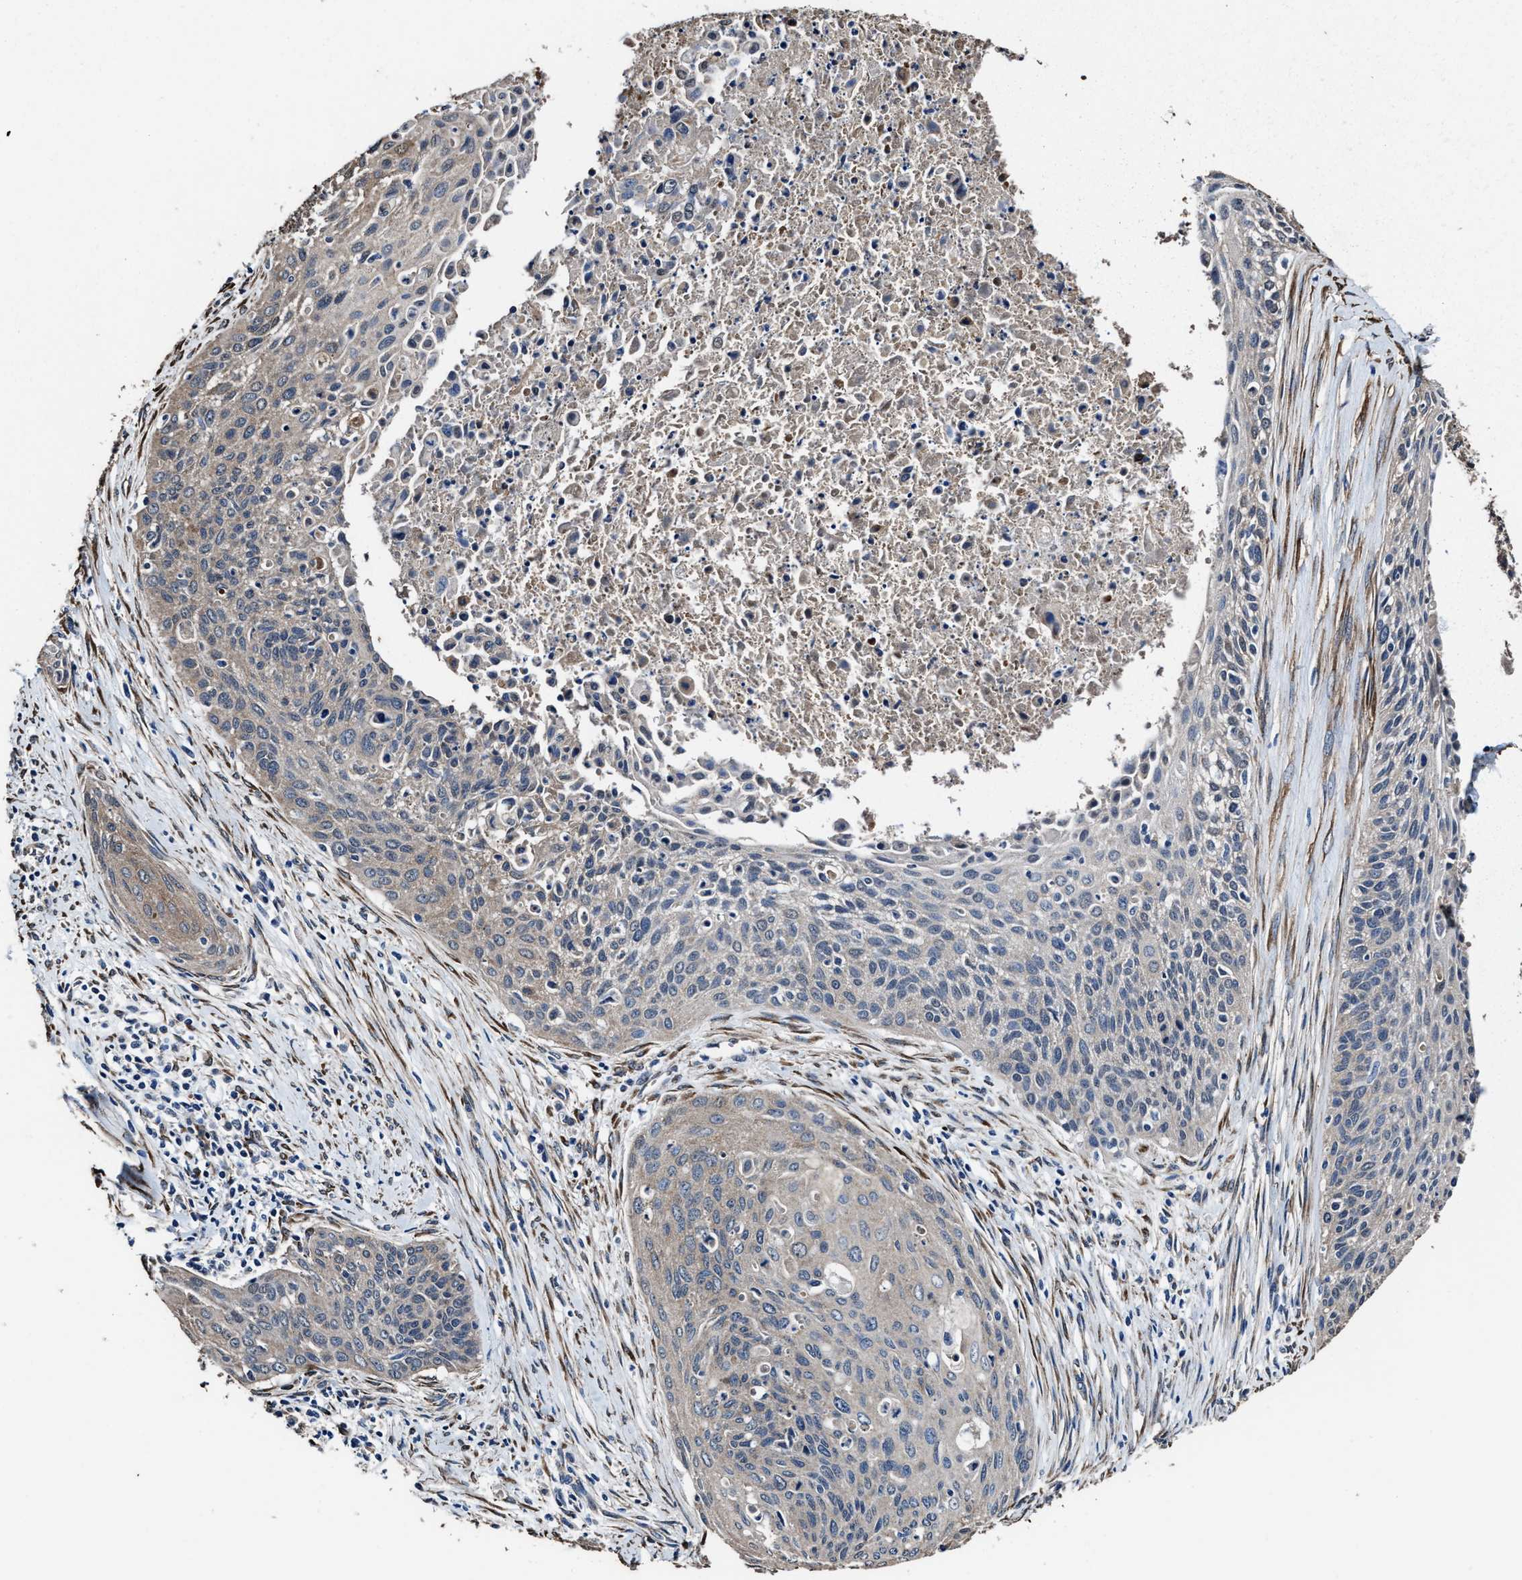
{"staining": {"intensity": "weak", "quantity": "<25%", "location": "cytoplasmic/membranous"}, "tissue": "cervical cancer", "cell_type": "Tumor cells", "image_type": "cancer", "snomed": [{"axis": "morphology", "description": "Squamous cell carcinoma, NOS"}, {"axis": "topography", "description": "Cervix"}], "caption": "This is a photomicrograph of IHC staining of cervical cancer, which shows no expression in tumor cells.", "gene": "IDNK", "patient": {"sex": "female", "age": 55}}